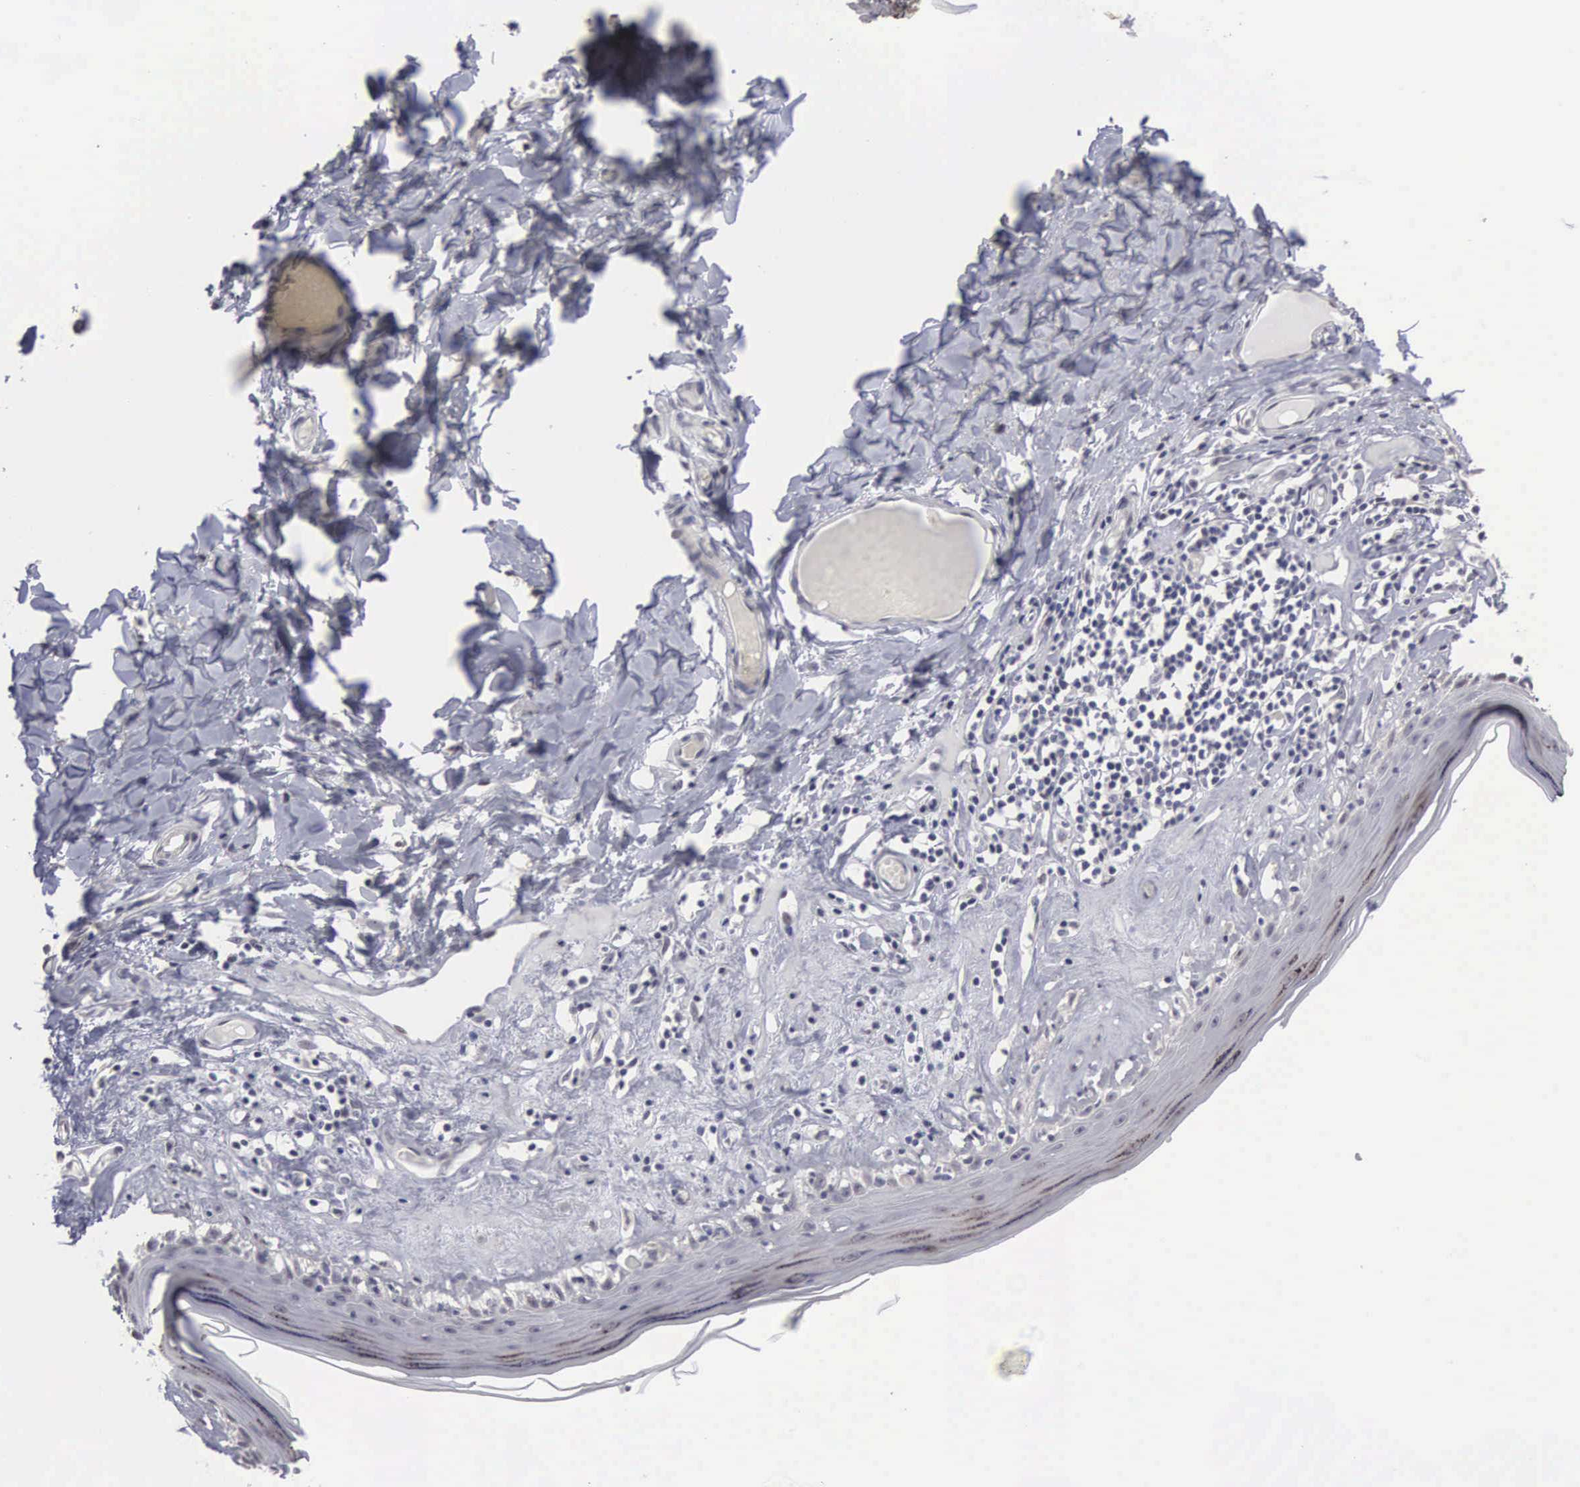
{"staining": {"intensity": "weak", "quantity": "25%-75%", "location": "nuclear"}, "tissue": "skin", "cell_type": "Epidermal cells", "image_type": "normal", "snomed": [{"axis": "morphology", "description": "Normal tissue, NOS"}, {"axis": "topography", "description": "Vascular tissue"}, {"axis": "topography", "description": "Vulva"}, {"axis": "topography", "description": "Peripheral nerve tissue"}], "caption": "Immunohistochemistry (IHC) staining of unremarkable skin, which displays low levels of weak nuclear positivity in approximately 25%-75% of epidermal cells indicating weak nuclear protein staining. The staining was performed using DAB (brown) for protein detection and nuclei were counterstained in hematoxylin (blue).", "gene": "UPB1", "patient": {"sex": "female", "age": 86}}